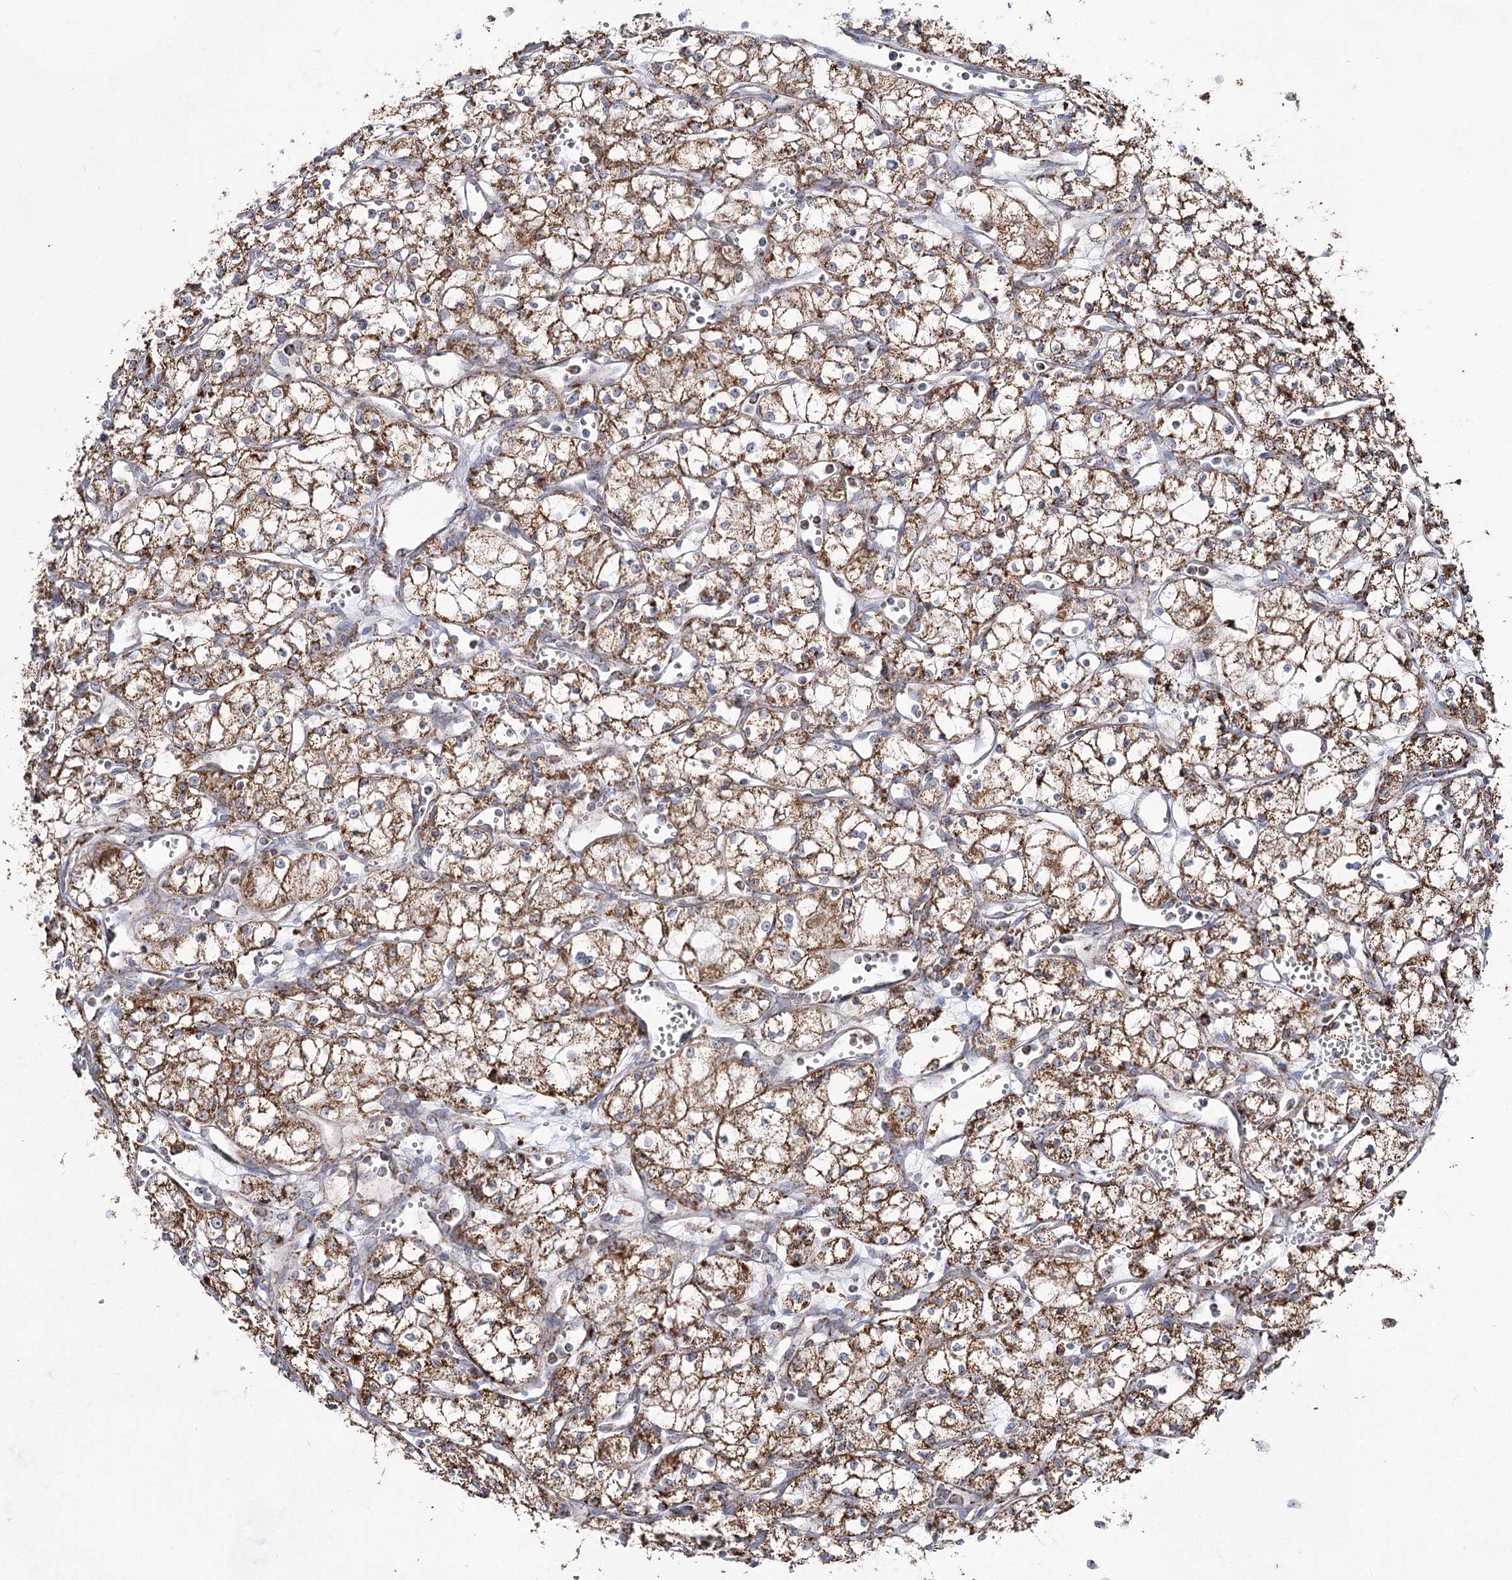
{"staining": {"intensity": "moderate", "quantity": ">75%", "location": "cytoplasmic/membranous"}, "tissue": "renal cancer", "cell_type": "Tumor cells", "image_type": "cancer", "snomed": [{"axis": "morphology", "description": "Adenocarcinoma, NOS"}, {"axis": "topography", "description": "Kidney"}], "caption": "Immunohistochemistry (IHC) micrograph of human renal adenocarcinoma stained for a protein (brown), which displays medium levels of moderate cytoplasmic/membranous staining in about >75% of tumor cells.", "gene": "CWF19L1", "patient": {"sex": "male", "age": 59}}